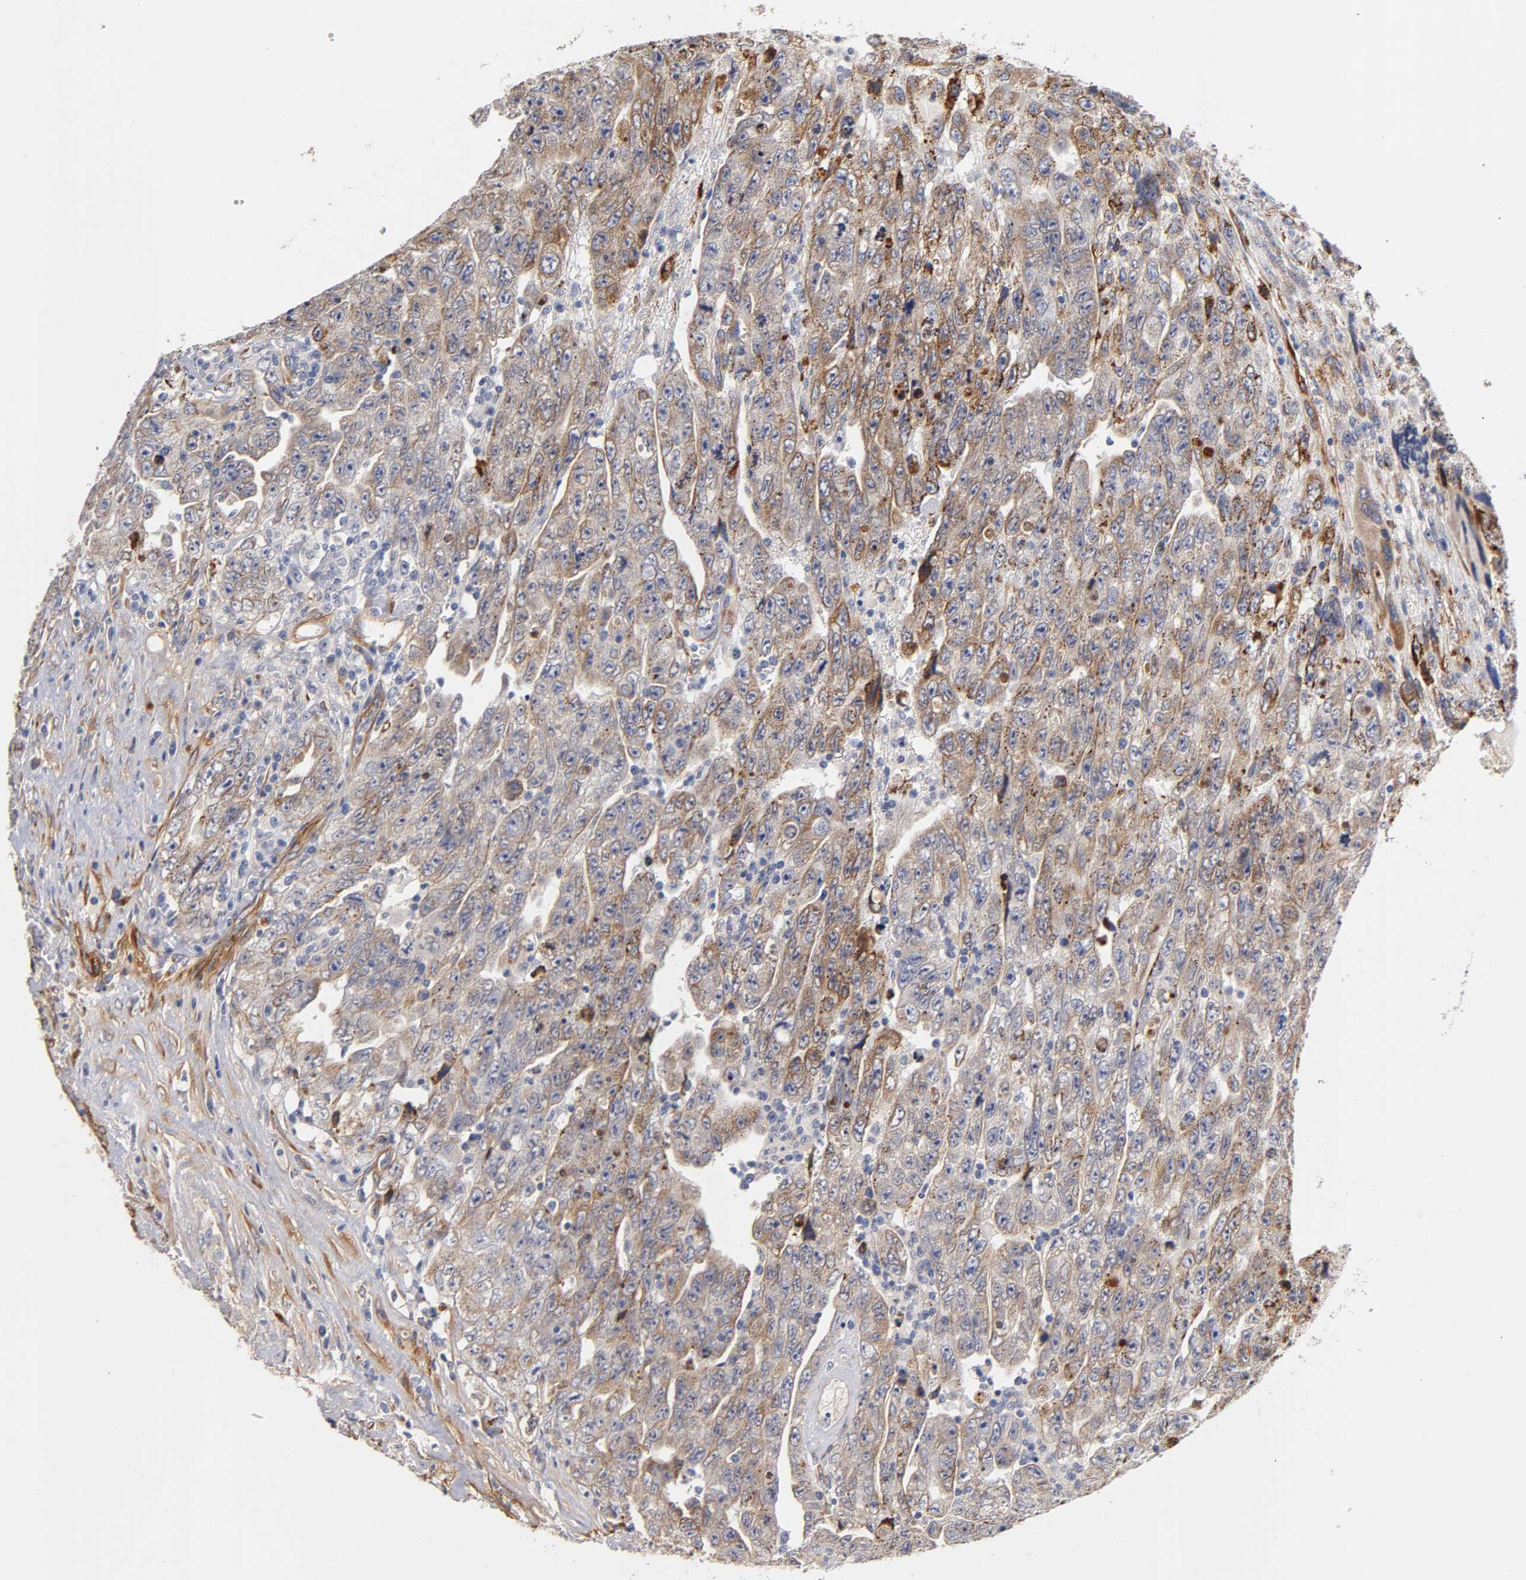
{"staining": {"intensity": "weak", "quantity": ">75%", "location": "cytoplasmic/membranous"}, "tissue": "testis cancer", "cell_type": "Tumor cells", "image_type": "cancer", "snomed": [{"axis": "morphology", "description": "Carcinoma, Embryonal, NOS"}, {"axis": "topography", "description": "Testis"}], "caption": "Immunohistochemical staining of human testis cancer displays low levels of weak cytoplasmic/membranous positivity in about >75% of tumor cells.", "gene": "LAMB1", "patient": {"sex": "male", "age": 28}}